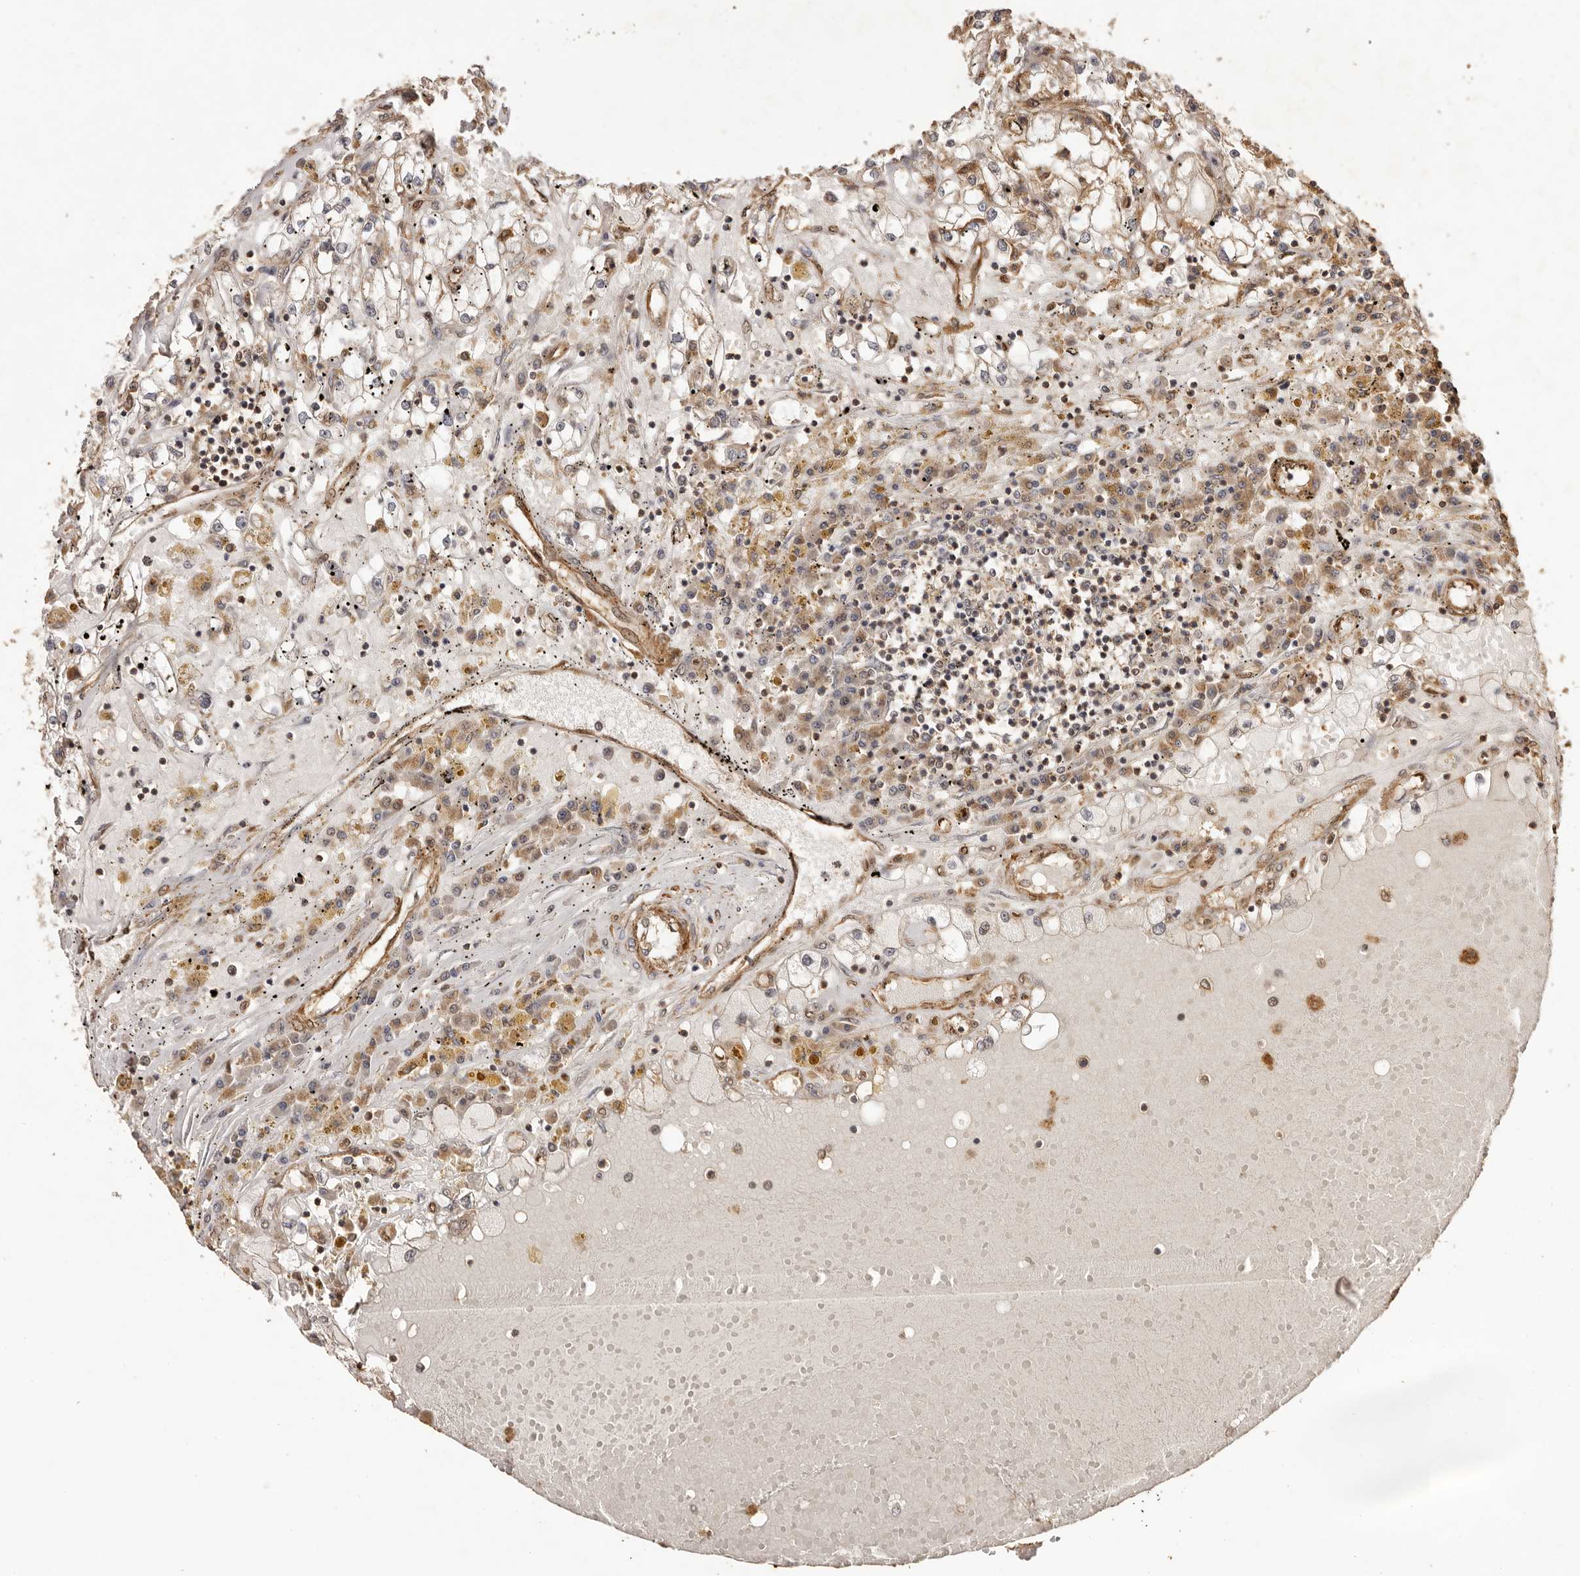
{"staining": {"intensity": "weak", "quantity": "<25%", "location": "cytoplasmic/membranous"}, "tissue": "renal cancer", "cell_type": "Tumor cells", "image_type": "cancer", "snomed": [{"axis": "morphology", "description": "Adenocarcinoma, NOS"}, {"axis": "topography", "description": "Kidney"}], "caption": "Immunohistochemistry of human renal cancer displays no staining in tumor cells.", "gene": "UBR2", "patient": {"sex": "male", "age": 56}}